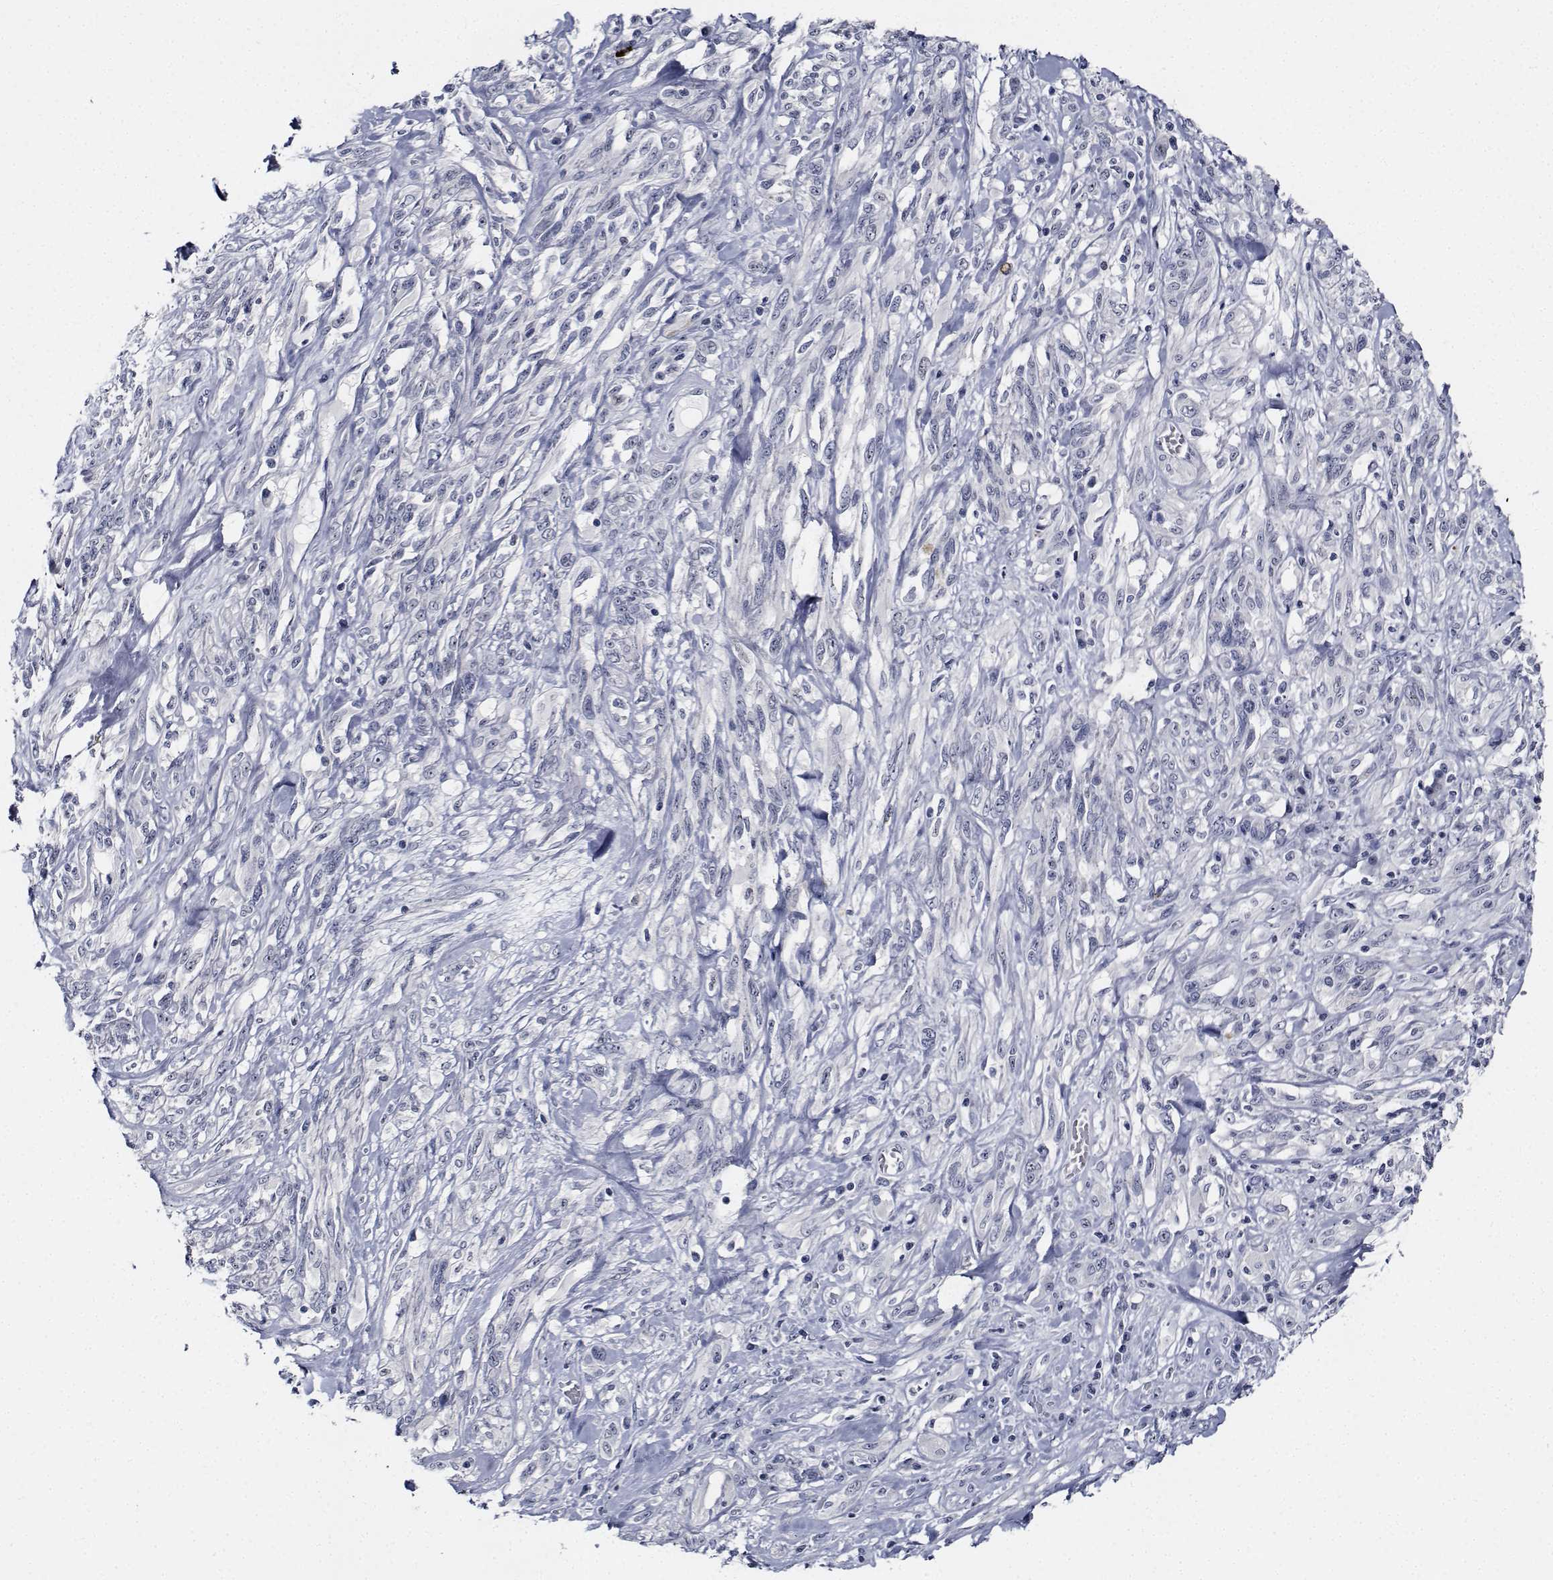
{"staining": {"intensity": "negative", "quantity": "none", "location": "none"}, "tissue": "melanoma", "cell_type": "Tumor cells", "image_type": "cancer", "snomed": [{"axis": "morphology", "description": "Malignant melanoma, NOS"}, {"axis": "topography", "description": "Skin"}], "caption": "Immunohistochemical staining of malignant melanoma reveals no significant positivity in tumor cells. The staining was performed using DAB (3,3'-diaminobenzidine) to visualize the protein expression in brown, while the nuclei were stained in blue with hematoxylin (Magnification: 20x).", "gene": "NVL", "patient": {"sex": "female", "age": 91}}